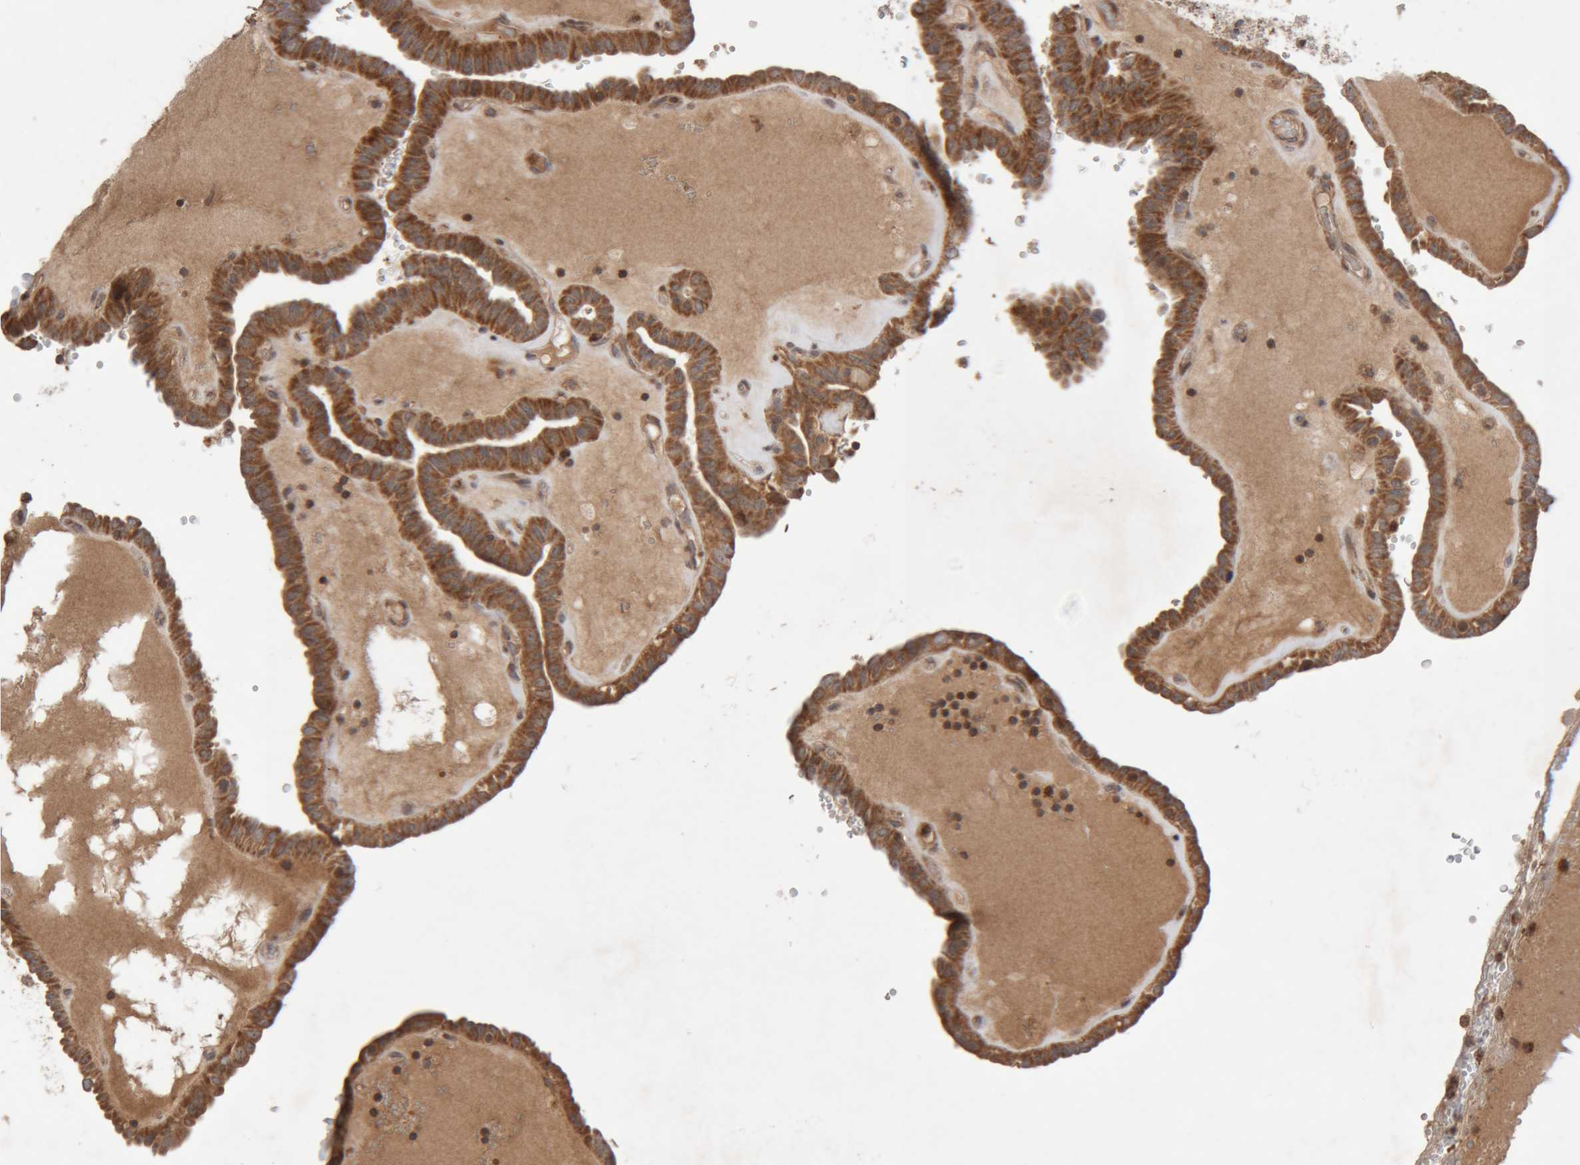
{"staining": {"intensity": "moderate", "quantity": ">75%", "location": "cytoplasmic/membranous"}, "tissue": "thyroid cancer", "cell_type": "Tumor cells", "image_type": "cancer", "snomed": [{"axis": "morphology", "description": "Papillary adenocarcinoma, NOS"}, {"axis": "topography", "description": "Thyroid gland"}], "caption": "Immunohistochemical staining of thyroid papillary adenocarcinoma demonstrates medium levels of moderate cytoplasmic/membranous expression in approximately >75% of tumor cells.", "gene": "KIF21B", "patient": {"sex": "male", "age": 77}}